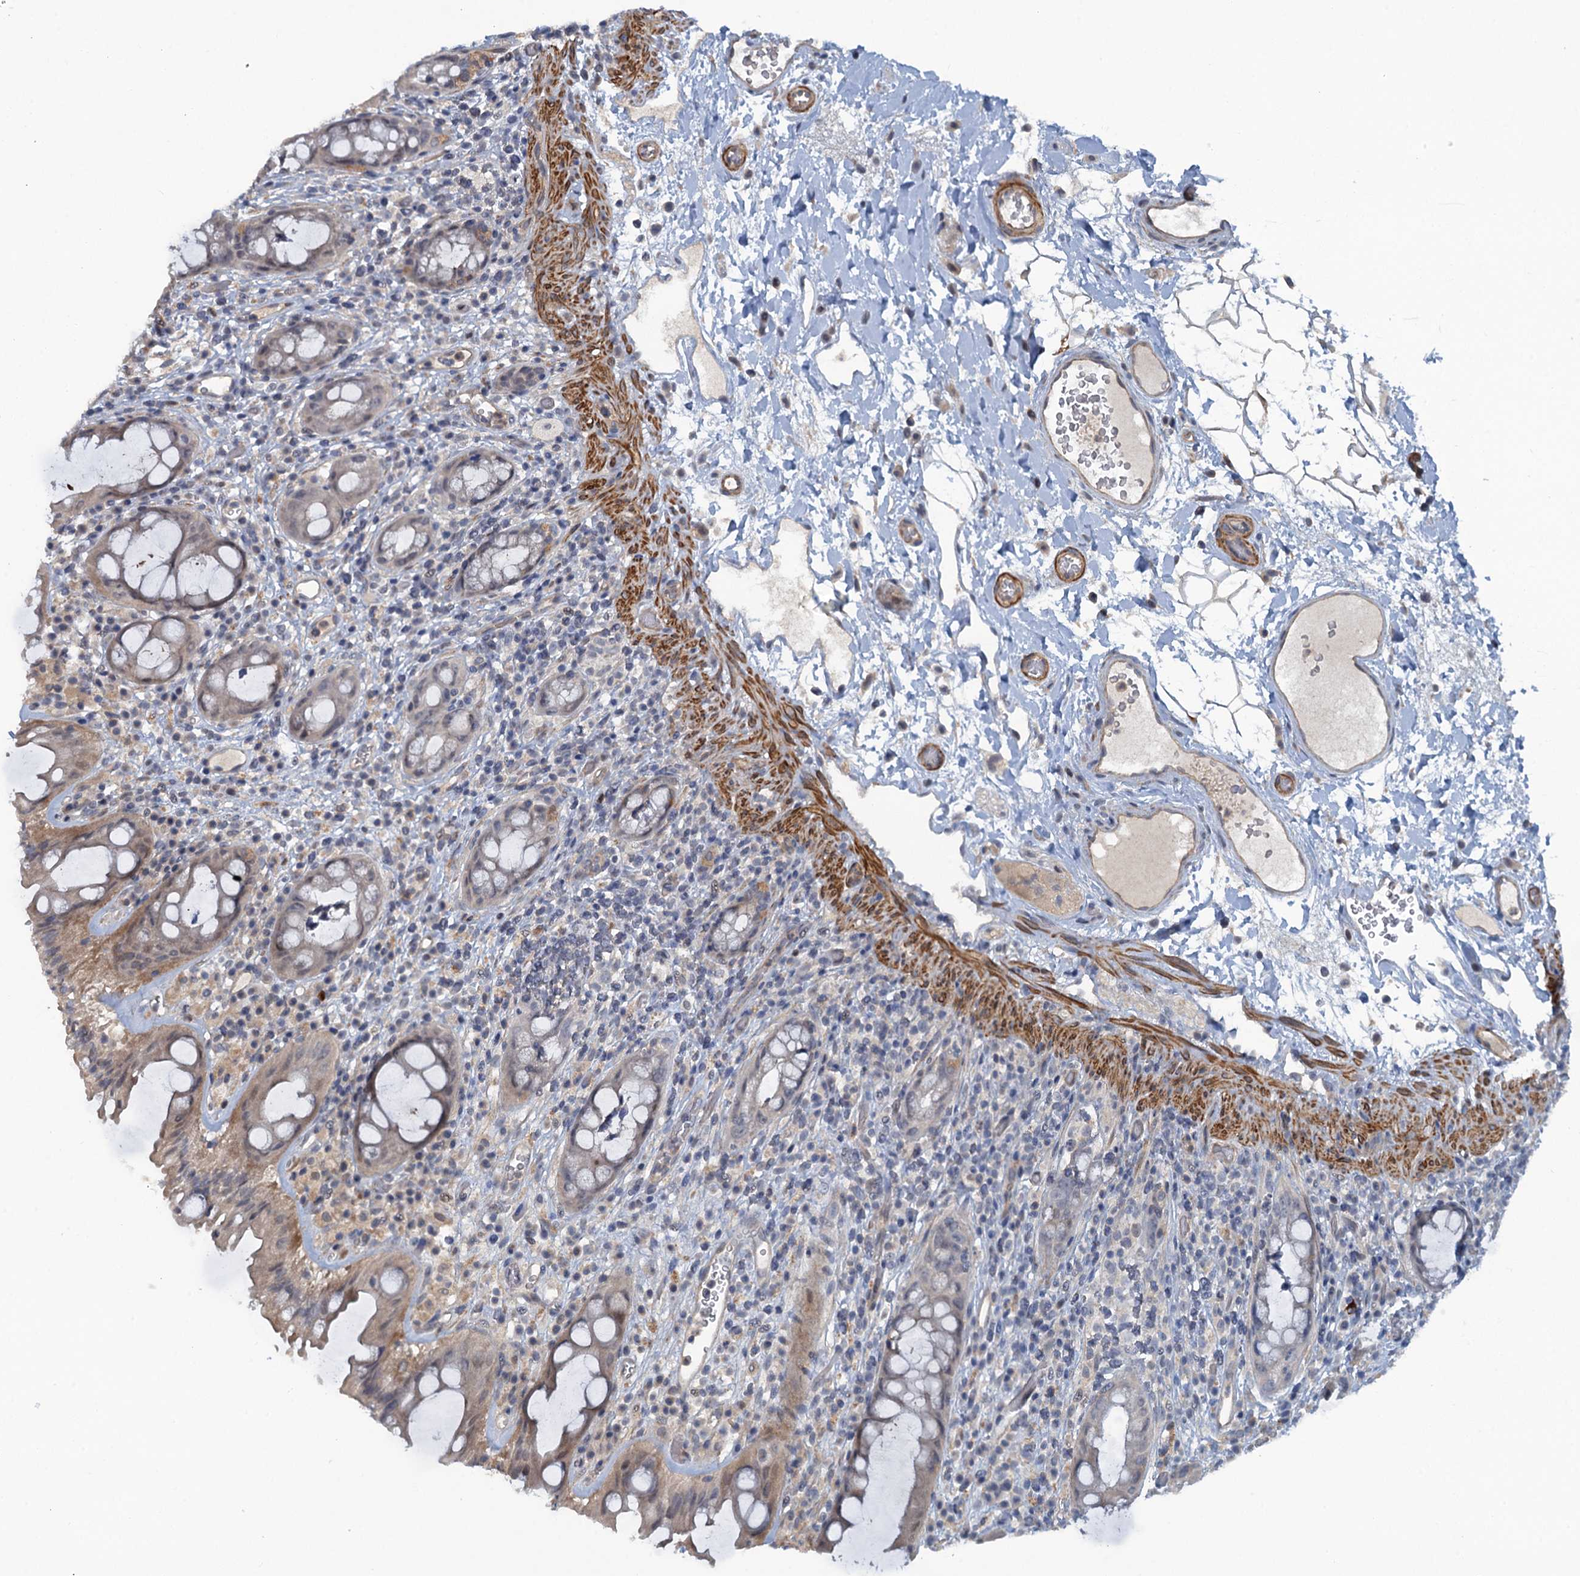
{"staining": {"intensity": "weak", "quantity": "25%-75%", "location": "cytoplasmic/membranous"}, "tissue": "rectum", "cell_type": "Glandular cells", "image_type": "normal", "snomed": [{"axis": "morphology", "description": "Normal tissue, NOS"}, {"axis": "topography", "description": "Rectum"}], "caption": "Rectum stained with a brown dye shows weak cytoplasmic/membranous positive expression in approximately 25%-75% of glandular cells.", "gene": "MYO16", "patient": {"sex": "female", "age": 57}}